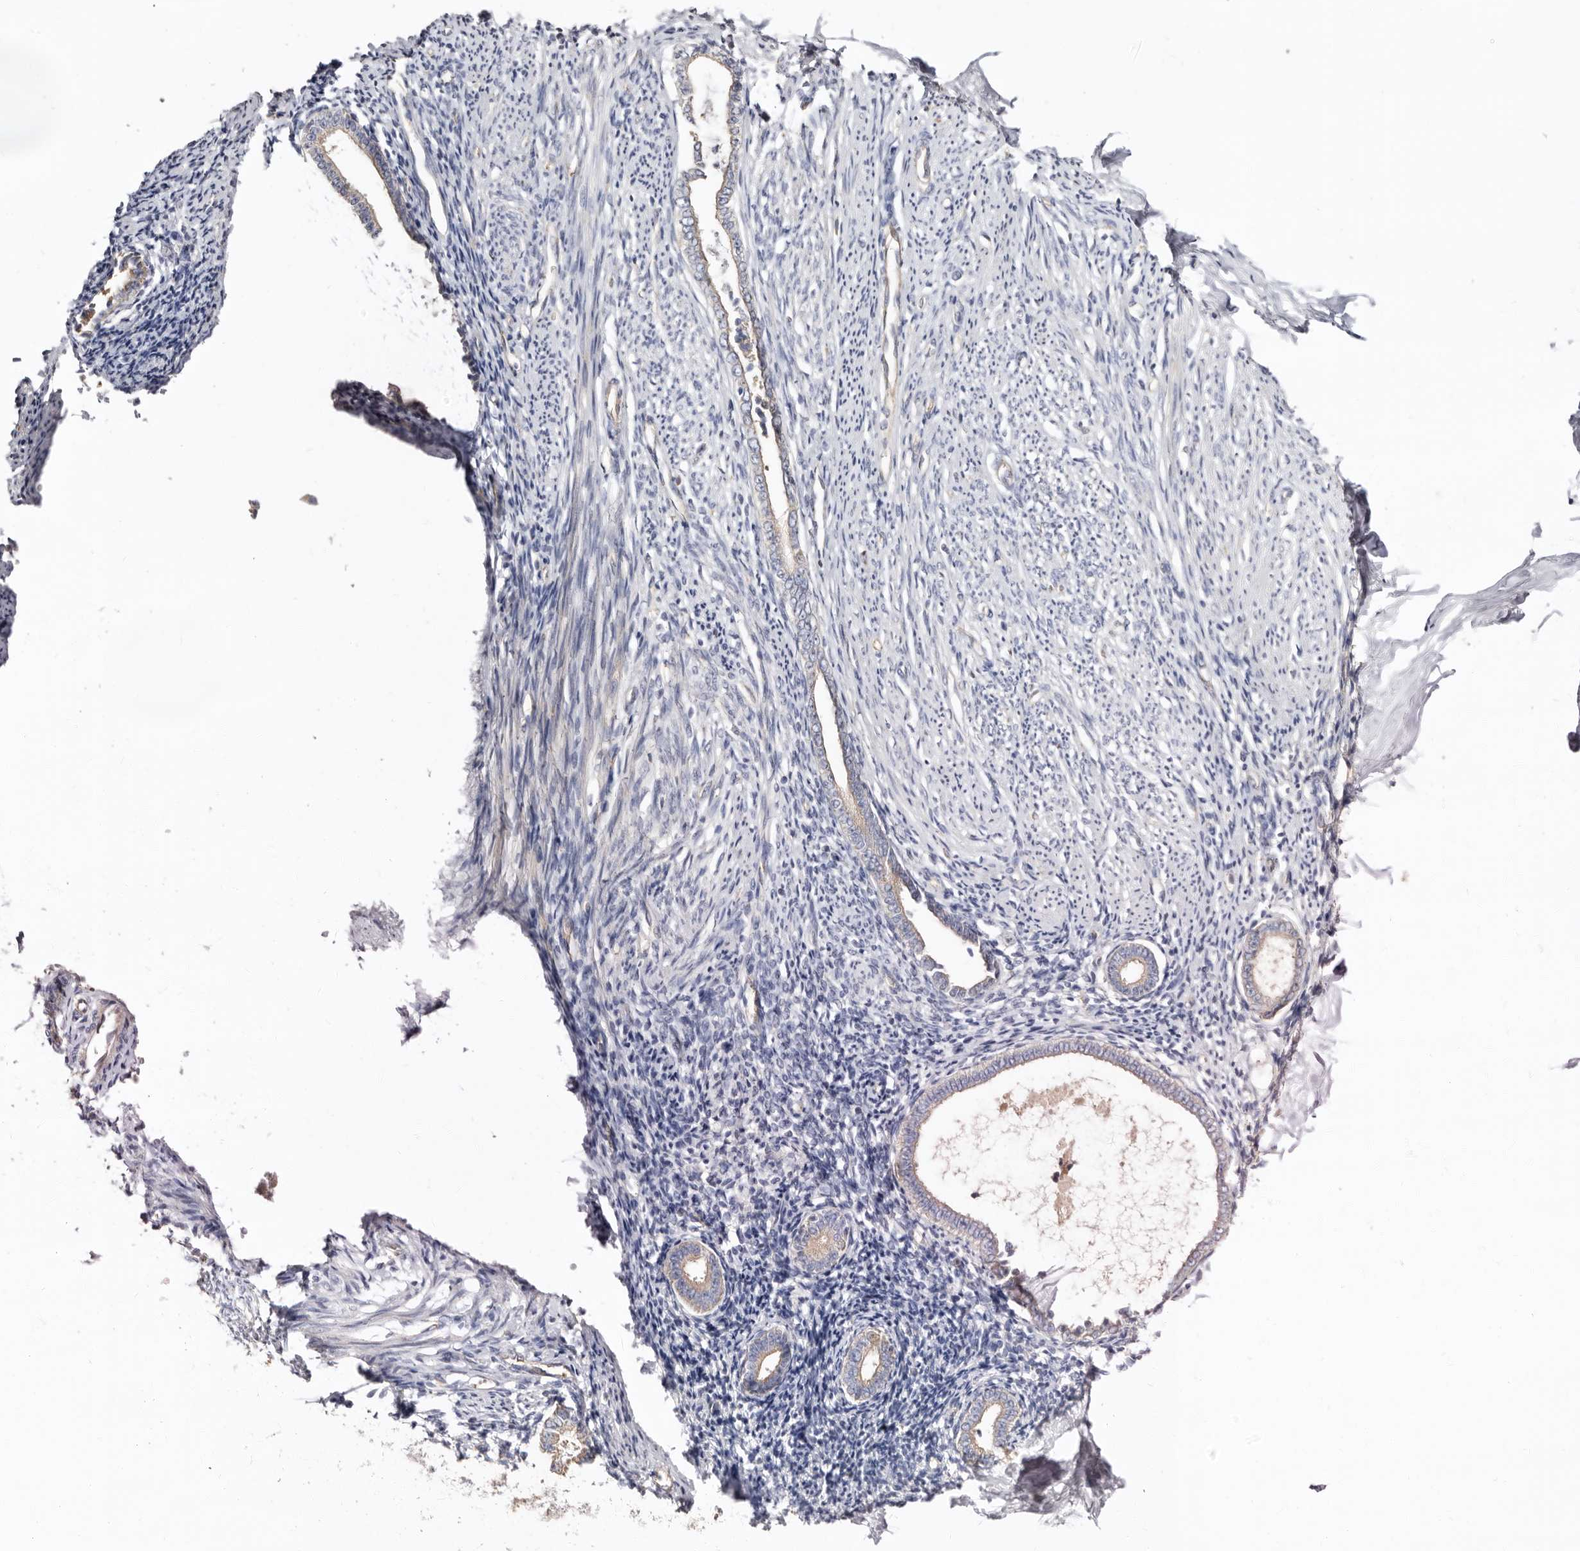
{"staining": {"intensity": "negative", "quantity": "none", "location": "none"}, "tissue": "endometrium", "cell_type": "Cells in endometrial stroma", "image_type": "normal", "snomed": [{"axis": "morphology", "description": "Normal tissue, NOS"}, {"axis": "topography", "description": "Endometrium"}], "caption": "Image shows no protein staining in cells in endometrial stroma of benign endometrium.", "gene": "BAIAP2L1", "patient": {"sex": "female", "age": 56}}